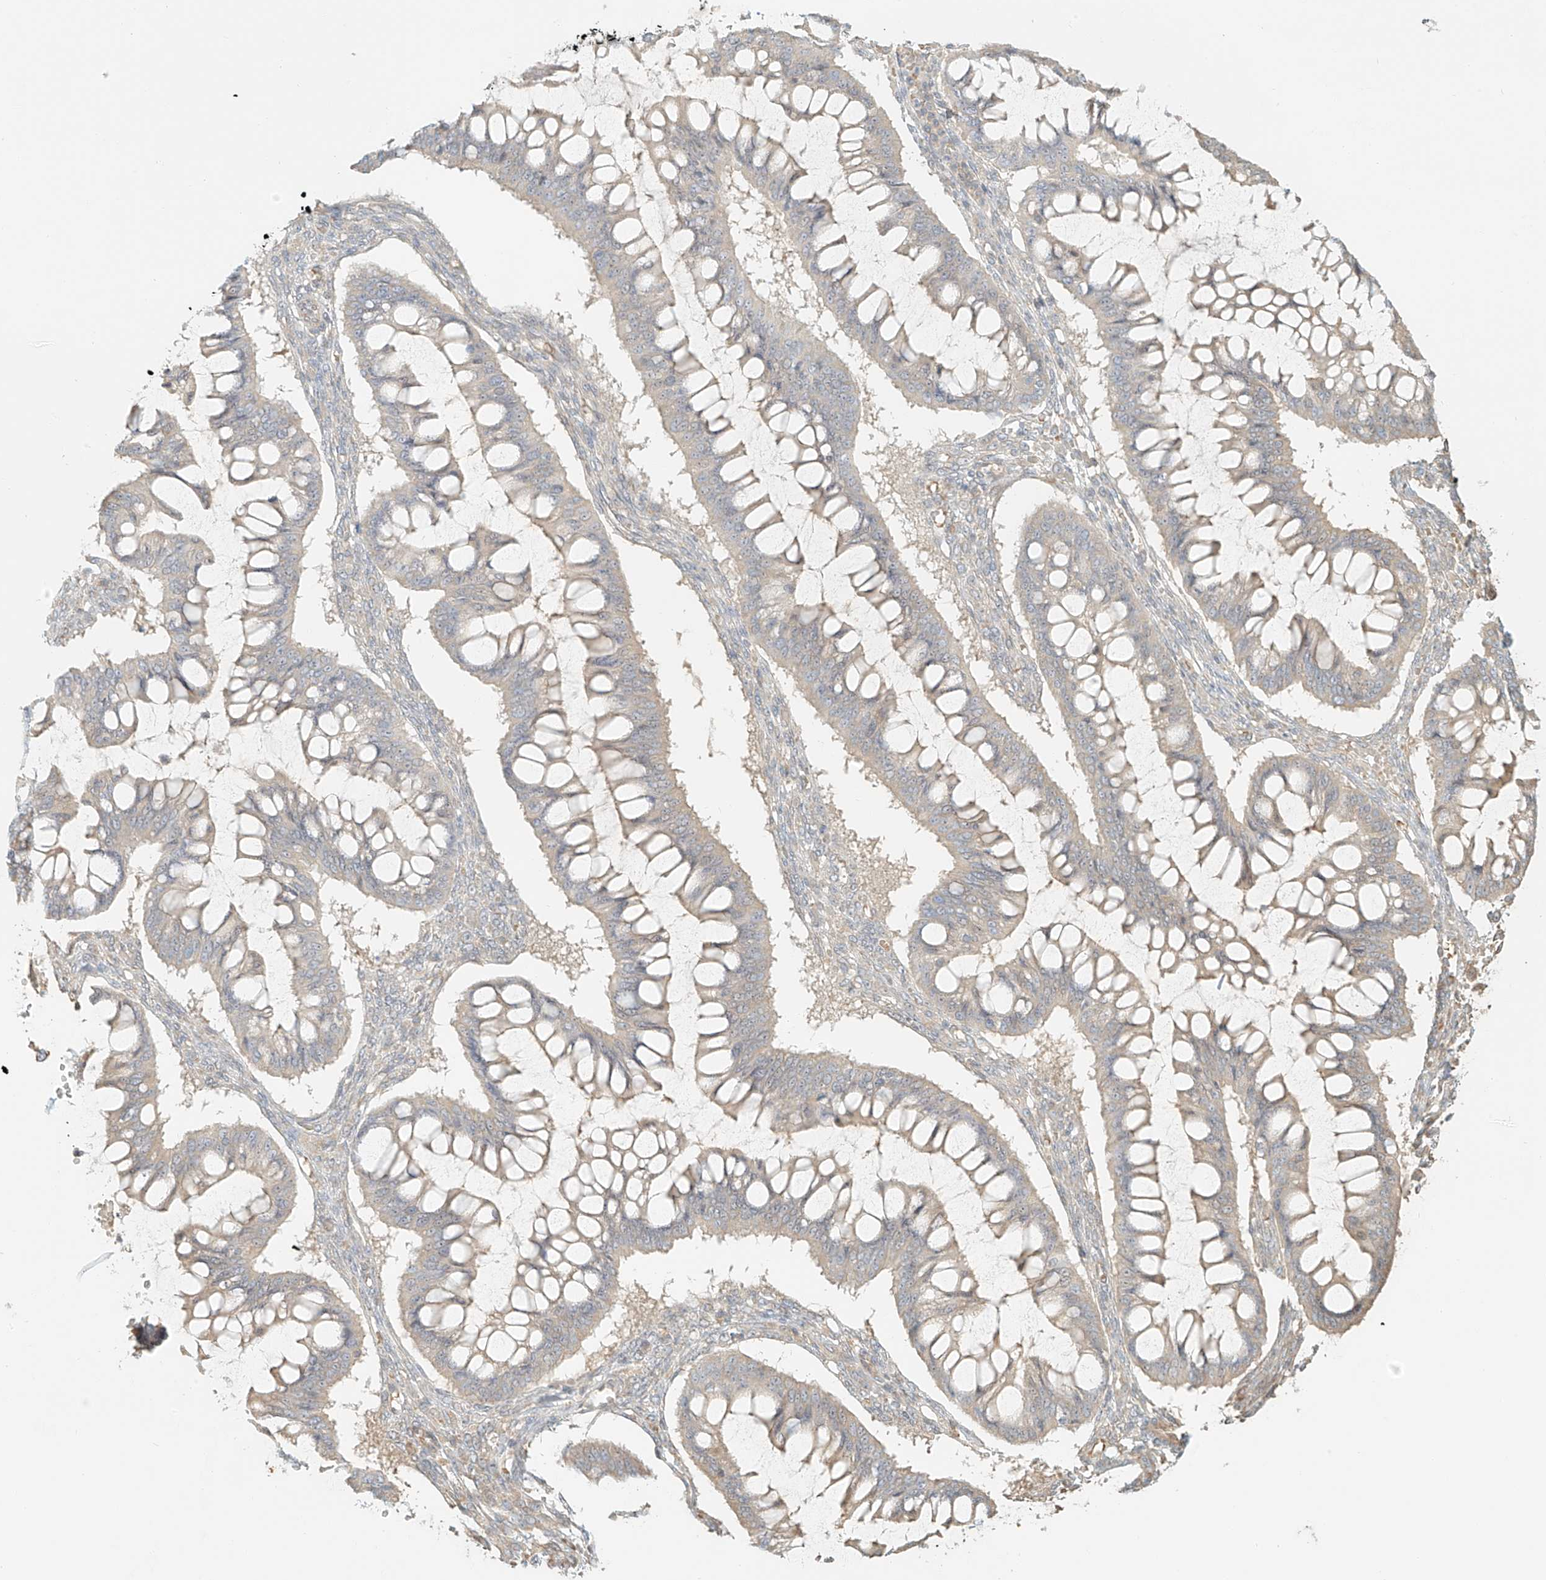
{"staining": {"intensity": "negative", "quantity": "none", "location": "none"}, "tissue": "ovarian cancer", "cell_type": "Tumor cells", "image_type": "cancer", "snomed": [{"axis": "morphology", "description": "Cystadenocarcinoma, mucinous, NOS"}, {"axis": "topography", "description": "Ovary"}], "caption": "This photomicrograph is of ovarian cancer (mucinous cystadenocarcinoma) stained with immunohistochemistry (IHC) to label a protein in brown with the nuclei are counter-stained blue. There is no expression in tumor cells. Nuclei are stained in blue.", "gene": "UPK1B", "patient": {"sex": "female", "age": 73}}